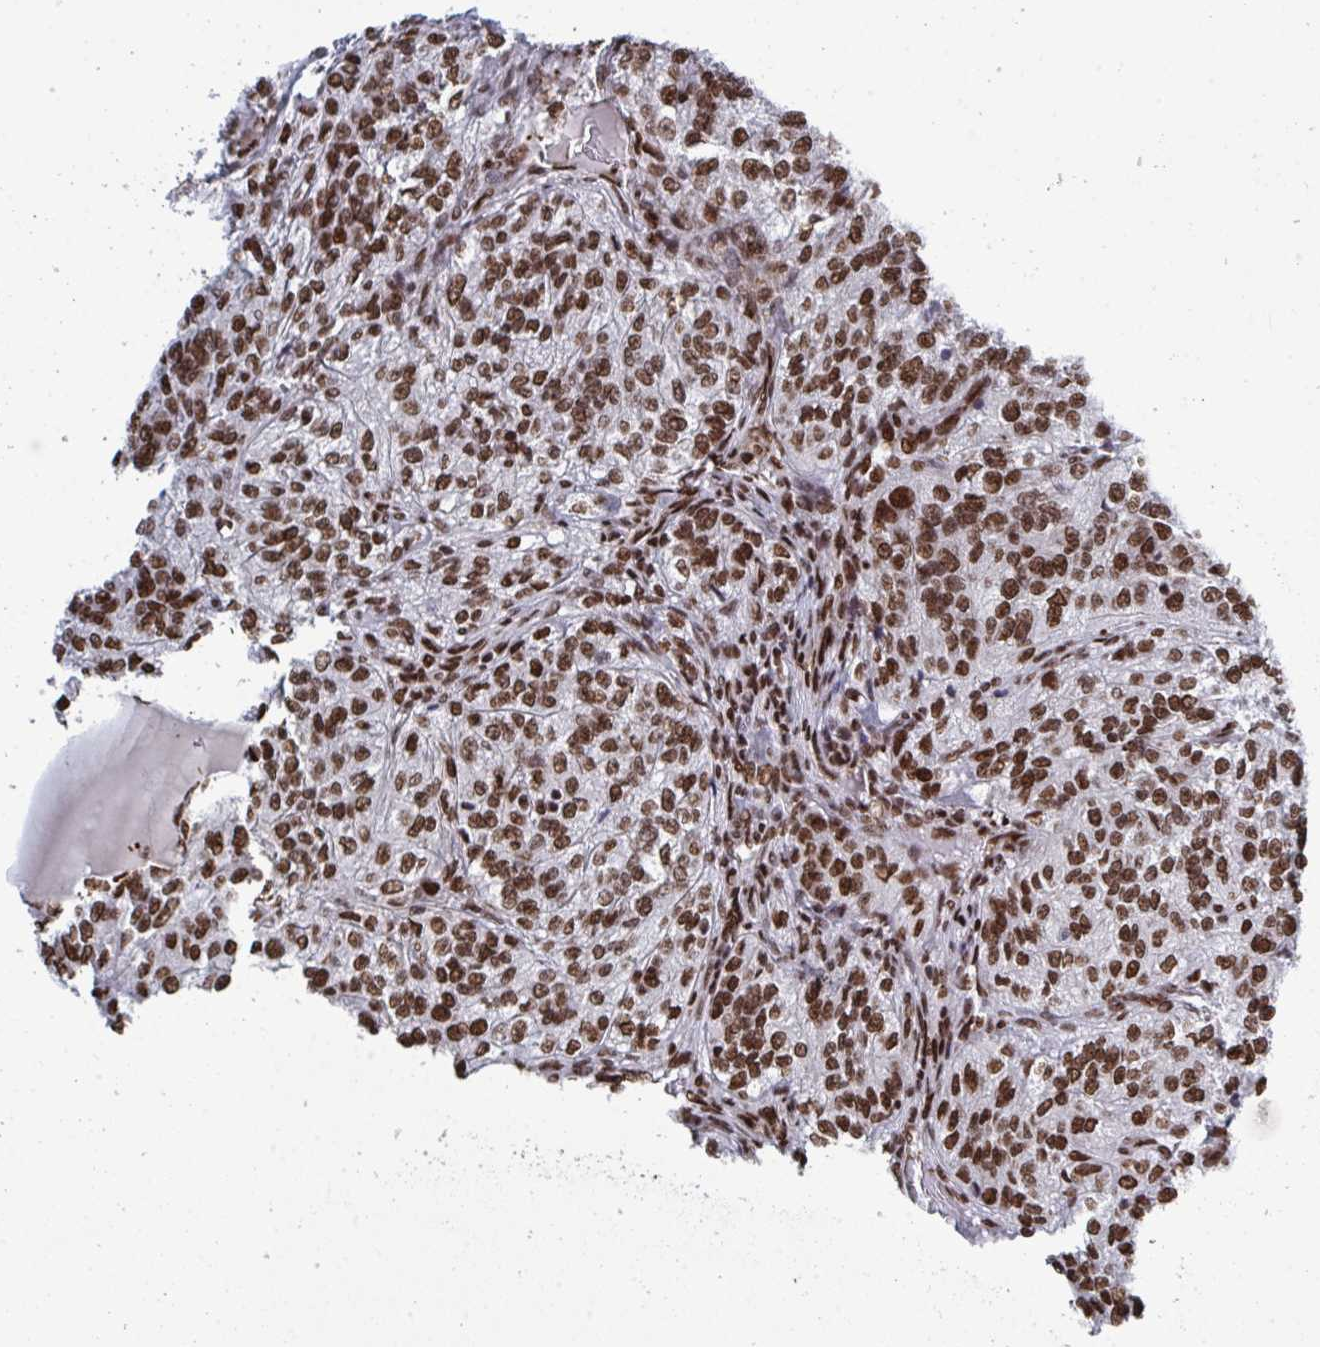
{"staining": {"intensity": "strong", "quantity": ">75%", "location": "nuclear"}, "tissue": "renal cancer", "cell_type": "Tumor cells", "image_type": "cancer", "snomed": [{"axis": "morphology", "description": "Adenocarcinoma, NOS"}, {"axis": "topography", "description": "Kidney"}], "caption": "Human renal adenocarcinoma stained for a protein (brown) reveals strong nuclear positive positivity in approximately >75% of tumor cells.", "gene": "ZNF607", "patient": {"sex": "female", "age": 63}}